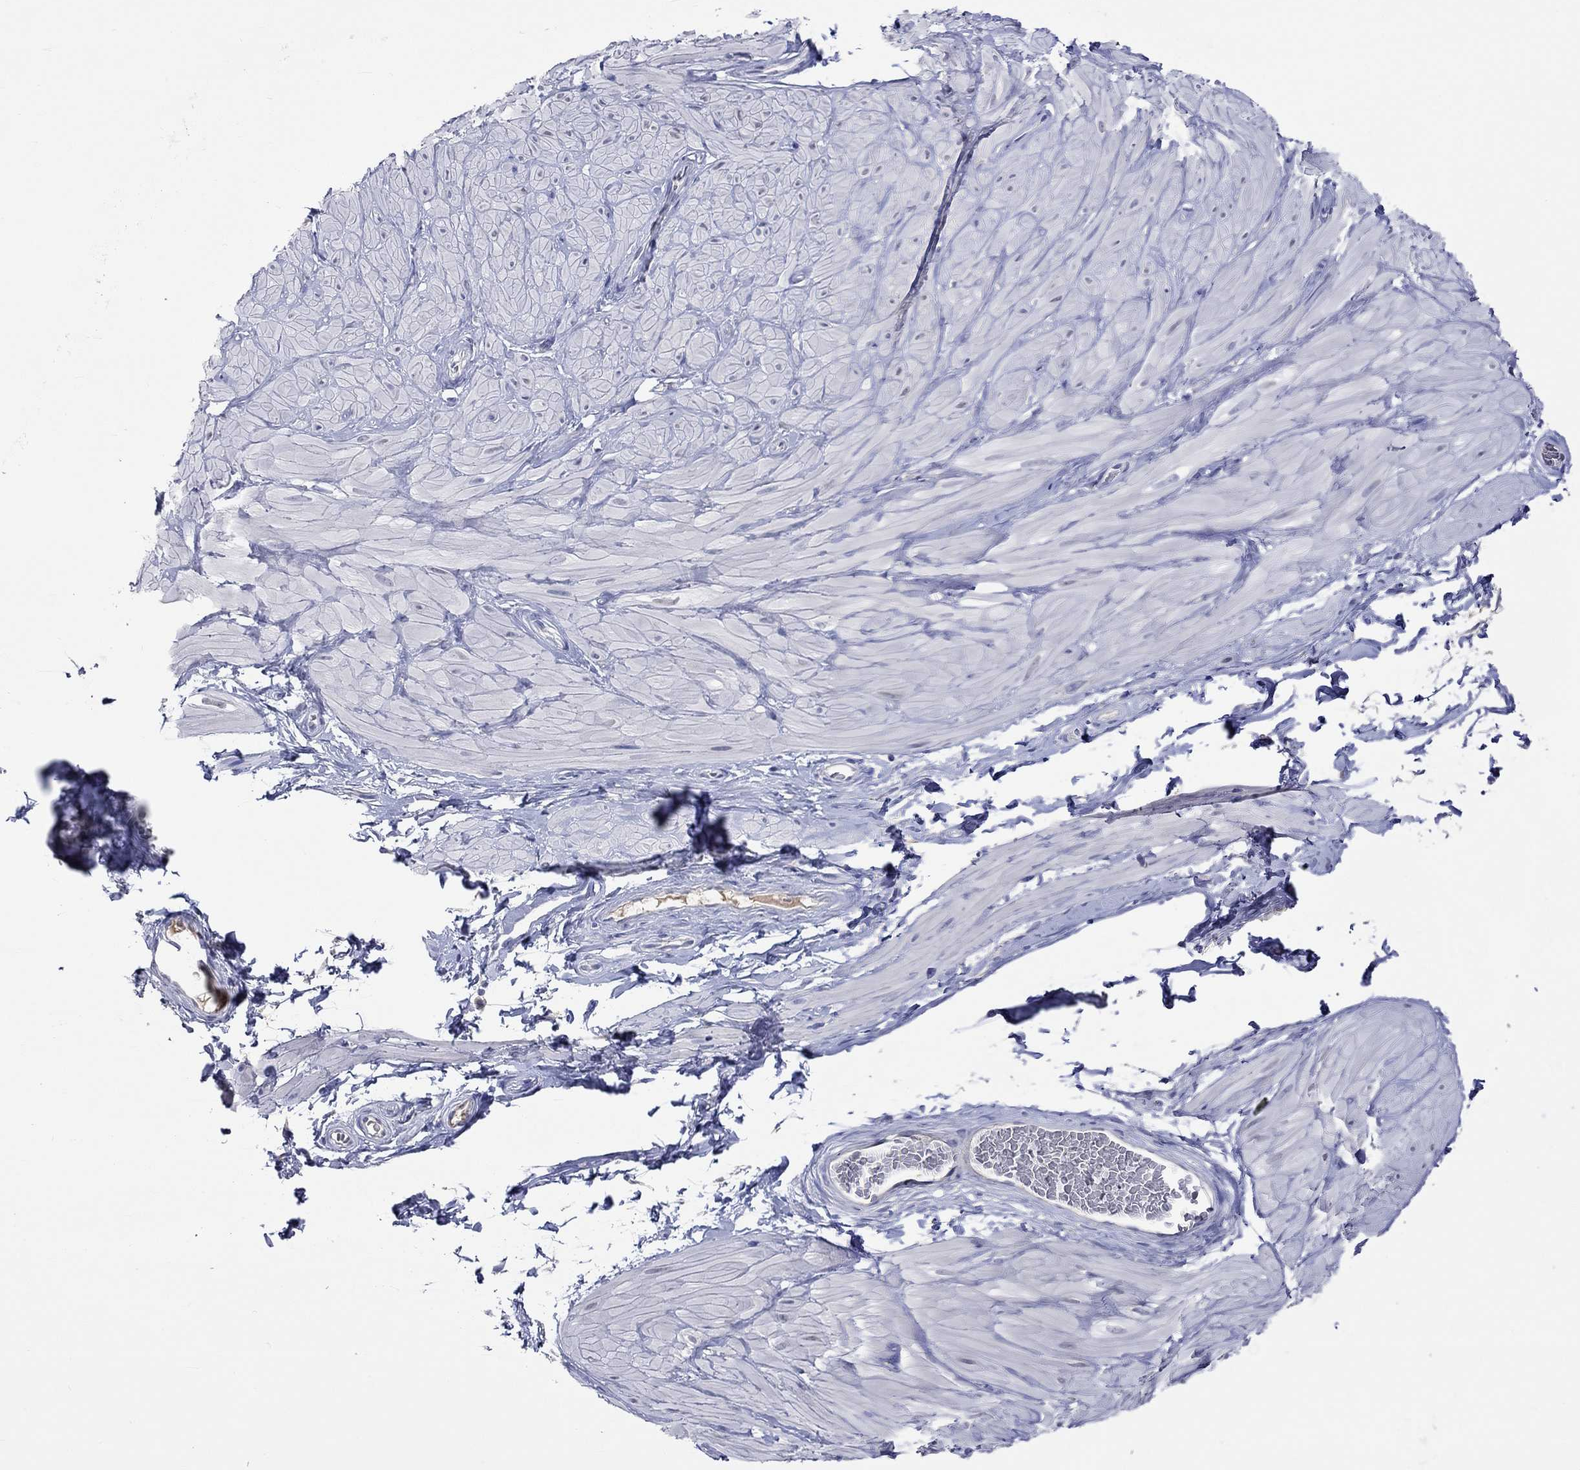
{"staining": {"intensity": "negative", "quantity": "none", "location": "none"}, "tissue": "adipose tissue", "cell_type": "Adipocytes", "image_type": "normal", "snomed": [{"axis": "morphology", "description": "Normal tissue, NOS"}, {"axis": "topography", "description": "Smooth muscle"}, {"axis": "topography", "description": "Peripheral nerve tissue"}], "caption": "Human adipose tissue stained for a protein using immunohistochemistry demonstrates no positivity in adipocytes.", "gene": "LRFN4", "patient": {"sex": "male", "age": 22}}